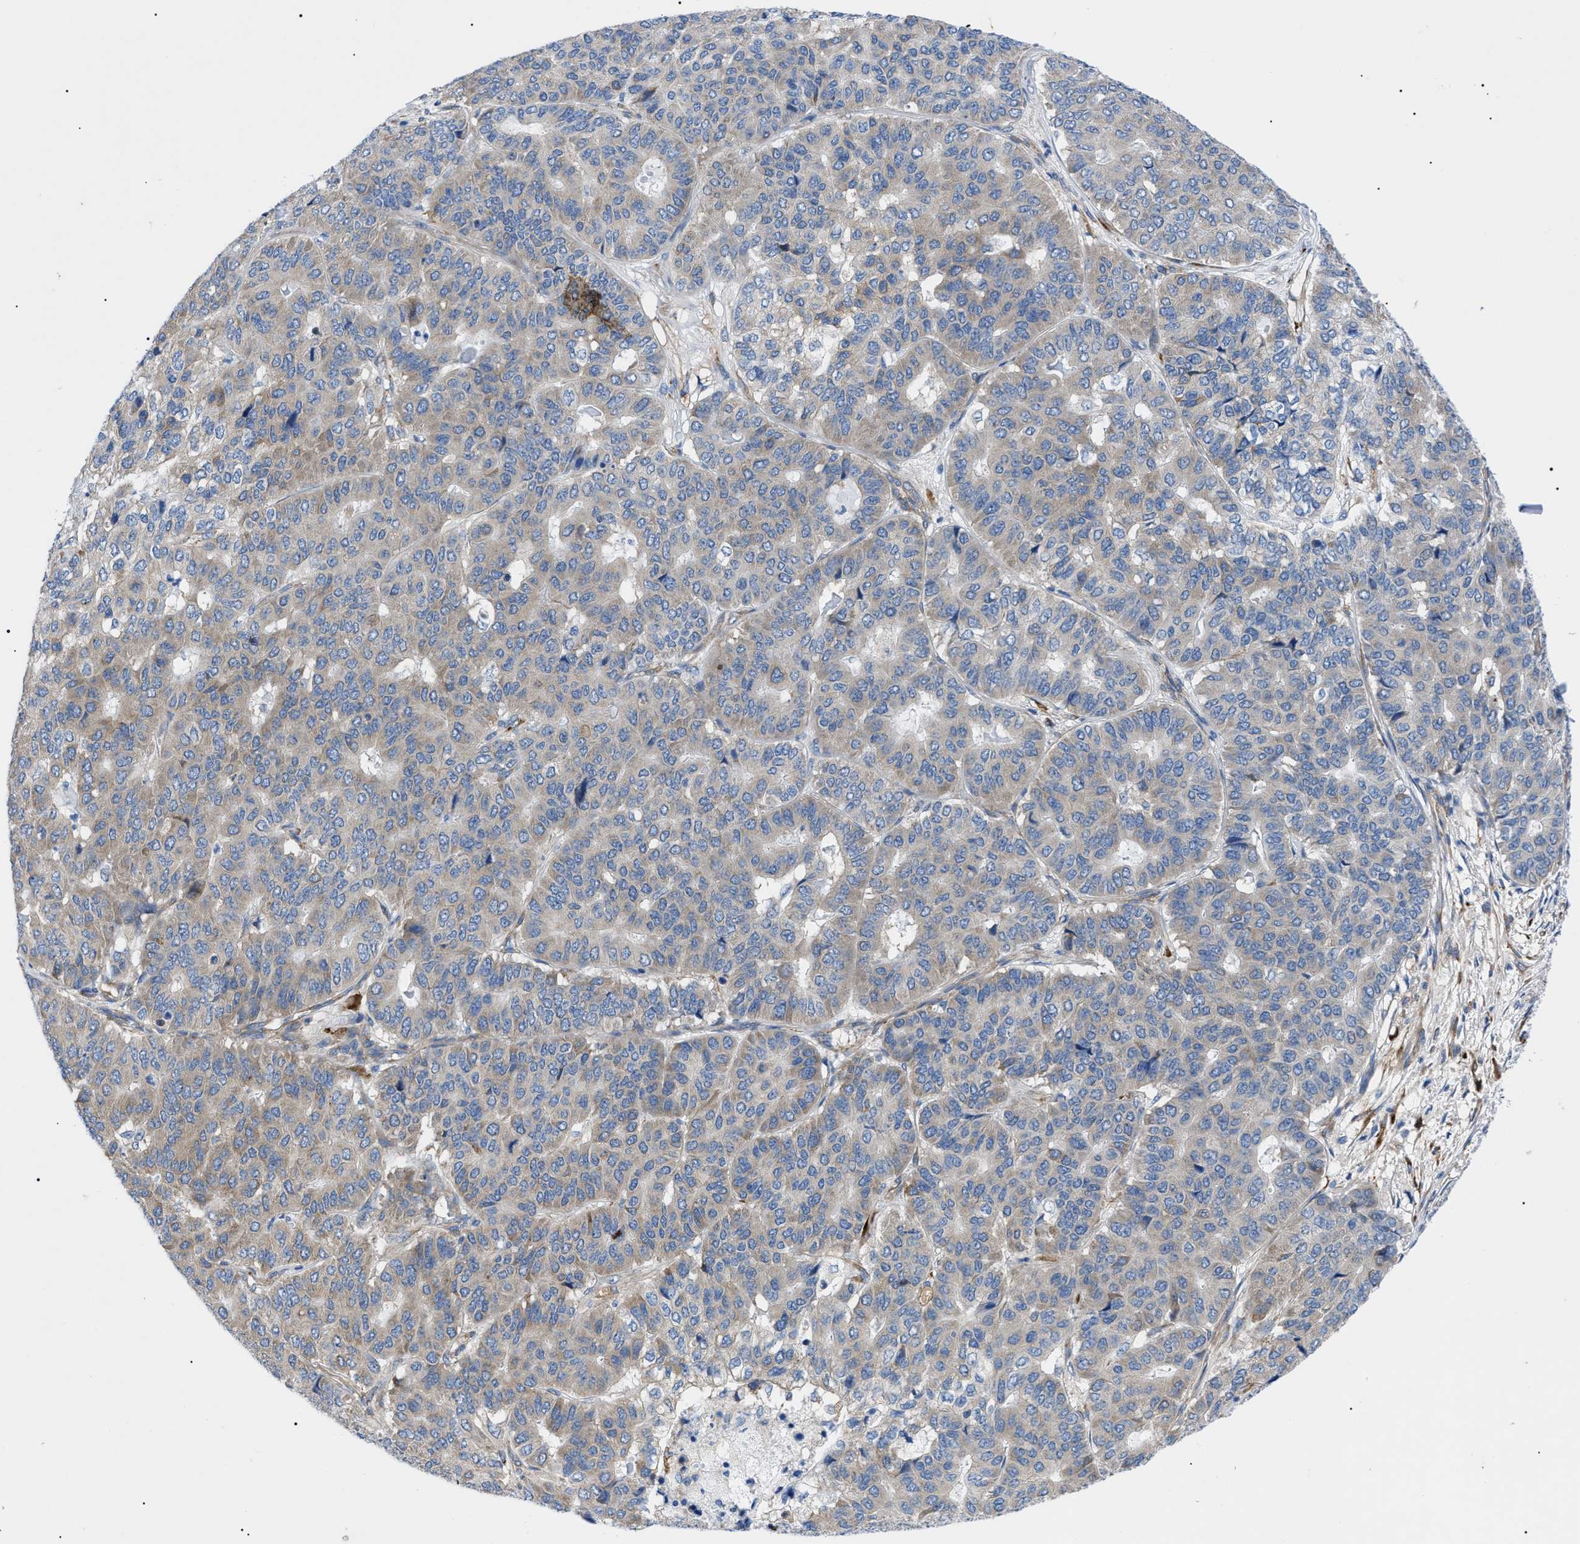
{"staining": {"intensity": "weak", "quantity": "25%-75%", "location": "cytoplasmic/membranous"}, "tissue": "pancreatic cancer", "cell_type": "Tumor cells", "image_type": "cancer", "snomed": [{"axis": "morphology", "description": "Adenocarcinoma, NOS"}, {"axis": "topography", "description": "Pancreas"}], "caption": "Adenocarcinoma (pancreatic) was stained to show a protein in brown. There is low levels of weak cytoplasmic/membranous positivity in approximately 25%-75% of tumor cells.", "gene": "HSPB8", "patient": {"sex": "male", "age": 50}}